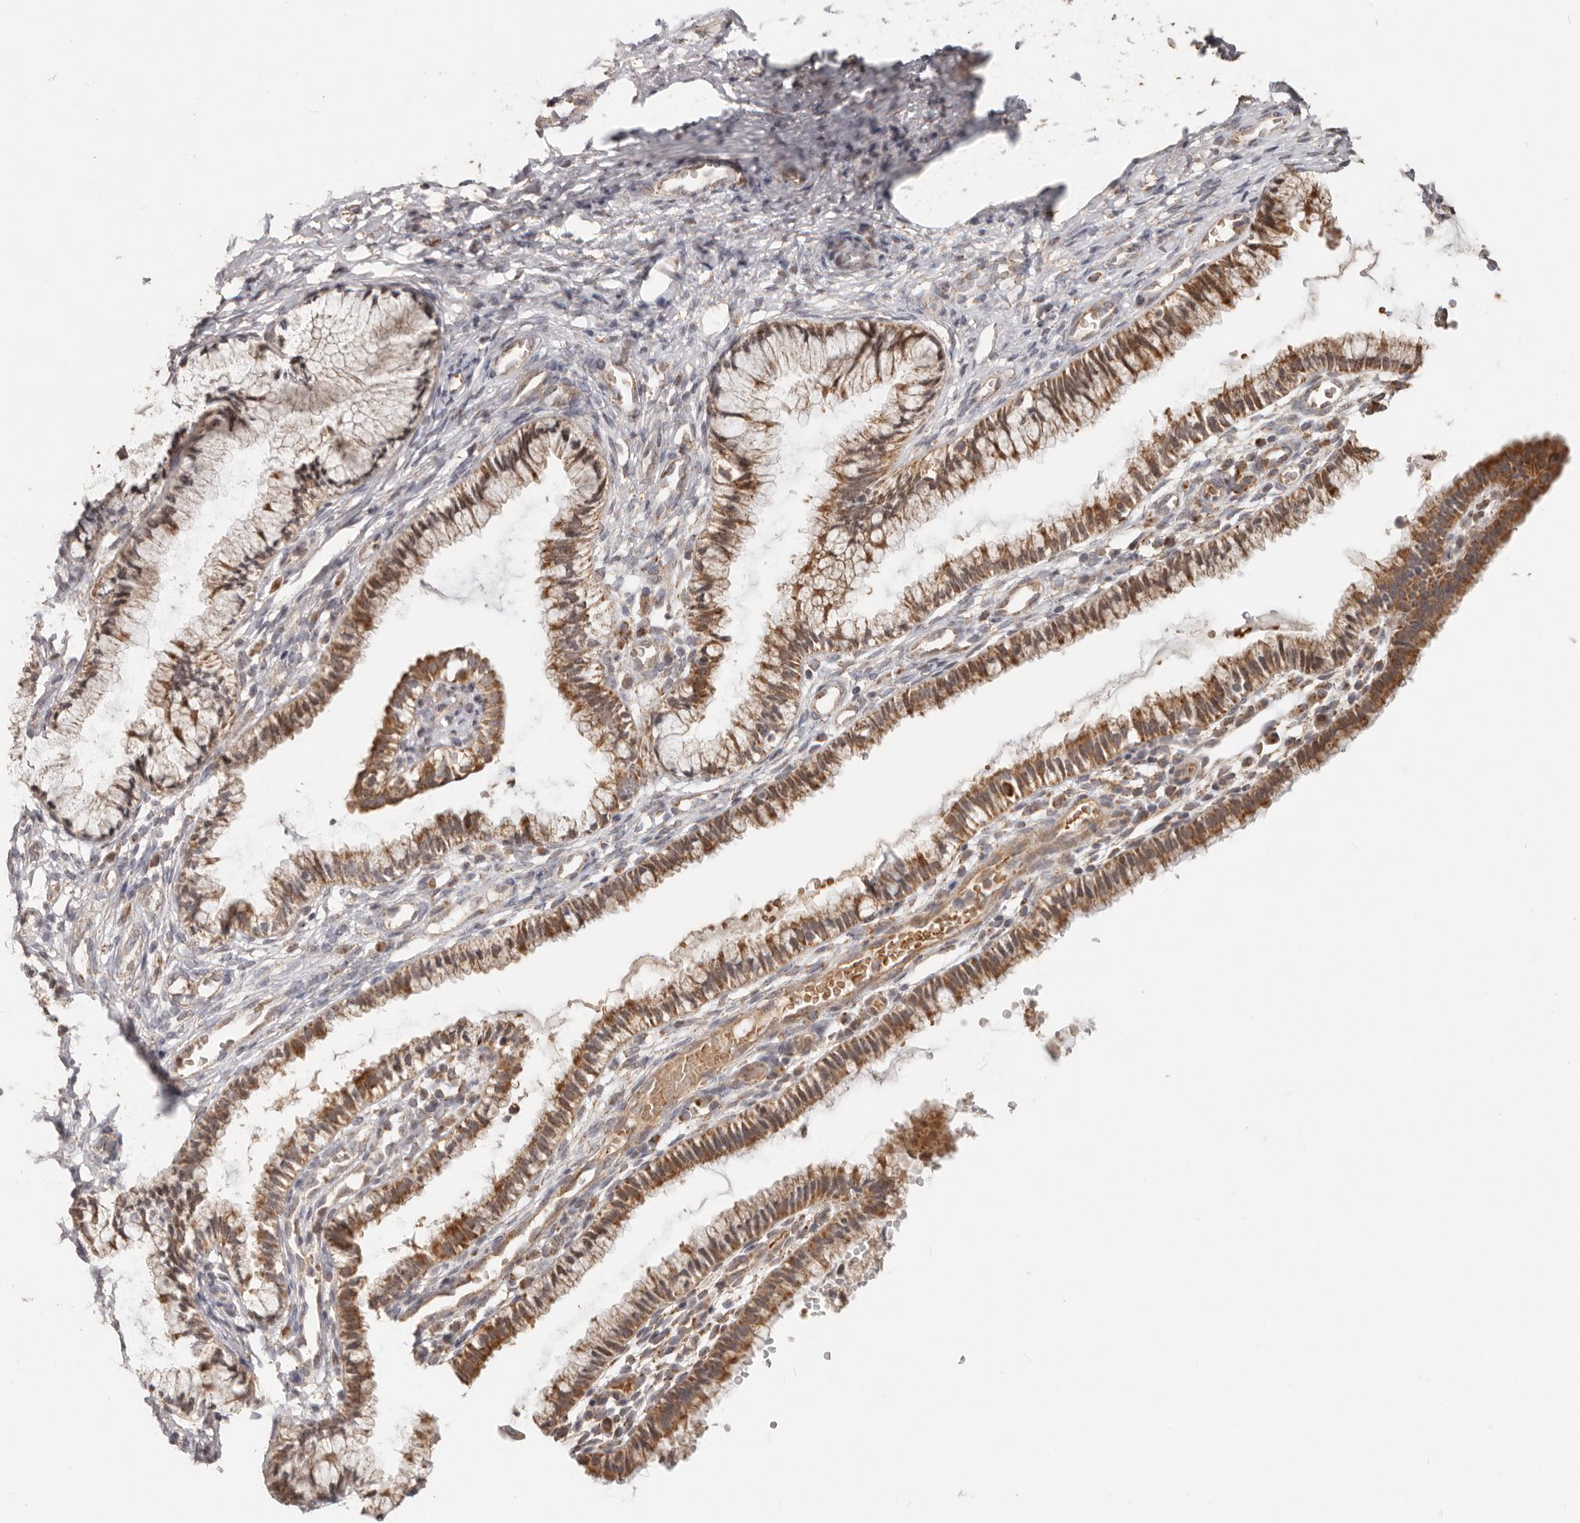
{"staining": {"intensity": "moderate", "quantity": ">75%", "location": "cytoplasmic/membranous"}, "tissue": "cervix", "cell_type": "Glandular cells", "image_type": "normal", "snomed": [{"axis": "morphology", "description": "Normal tissue, NOS"}, {"axis": "topography", "description": "Cervix"}], "caption": "Cervix stained for a protein shows moderate cytoplasmic/membranous positivity in glandular cells.", "gene": "NDUFB11", "patient": {"sex": "female", "age": 27}}